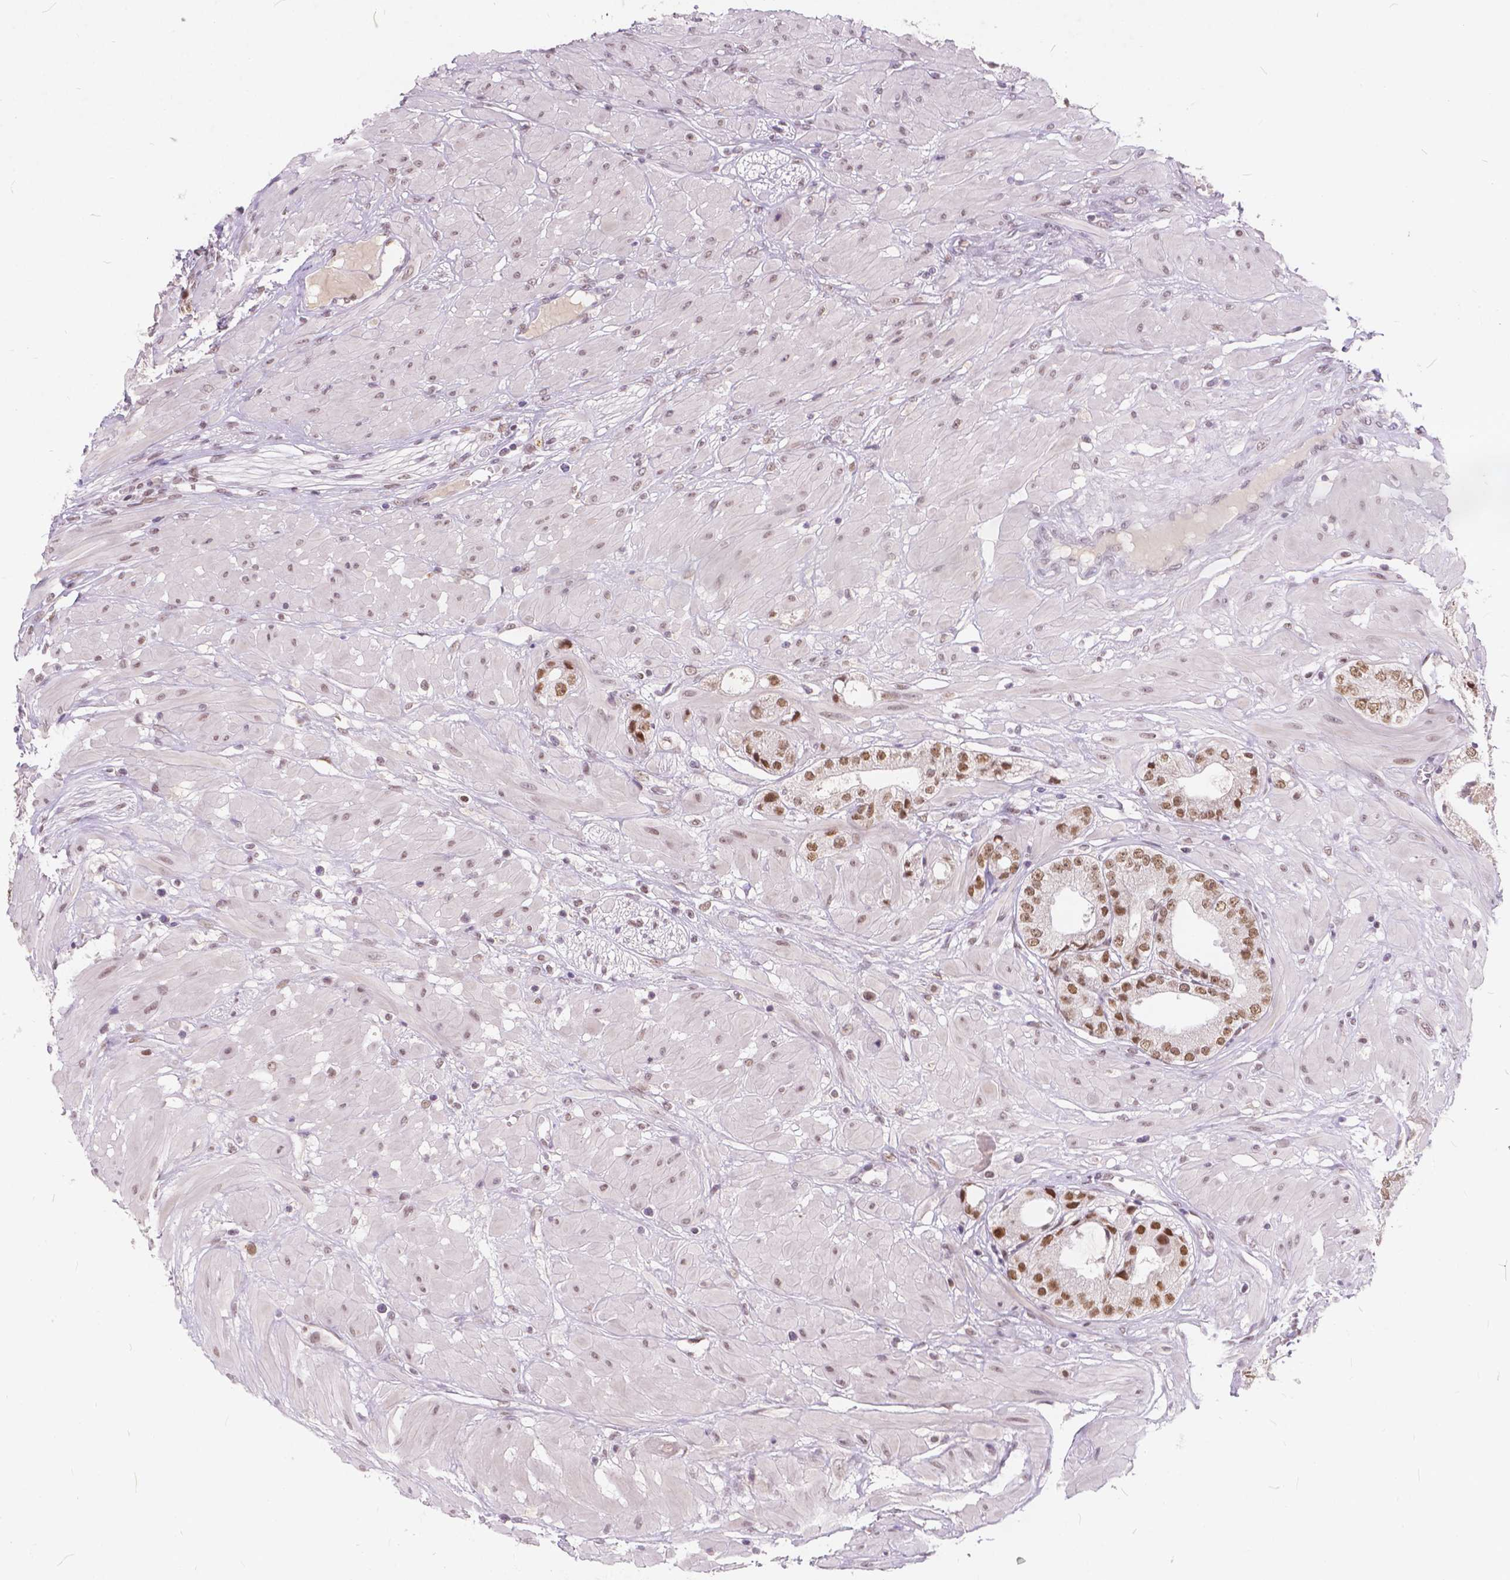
{"staining": {"intensity": "moderate", "quantity": "<25%", "location": "nuclear"}, "tissue": "prostate cancer", "cell_type": "Tumor cells", "image_type": "cancer", "snomed": [{"axis": "morphology", "description": "Adenocarcinoma, Low grade"}, {"axis": "topography", "description": "Prostate"}], "caption": "Adenocarcinoma (low-grade) (prostate) stained with a brown dye reveals moderate nuclear positive staining in approximately <25% of tumor cells.", "gene": "FAM53A", "patient": {"sex": "male", "age": 60}}